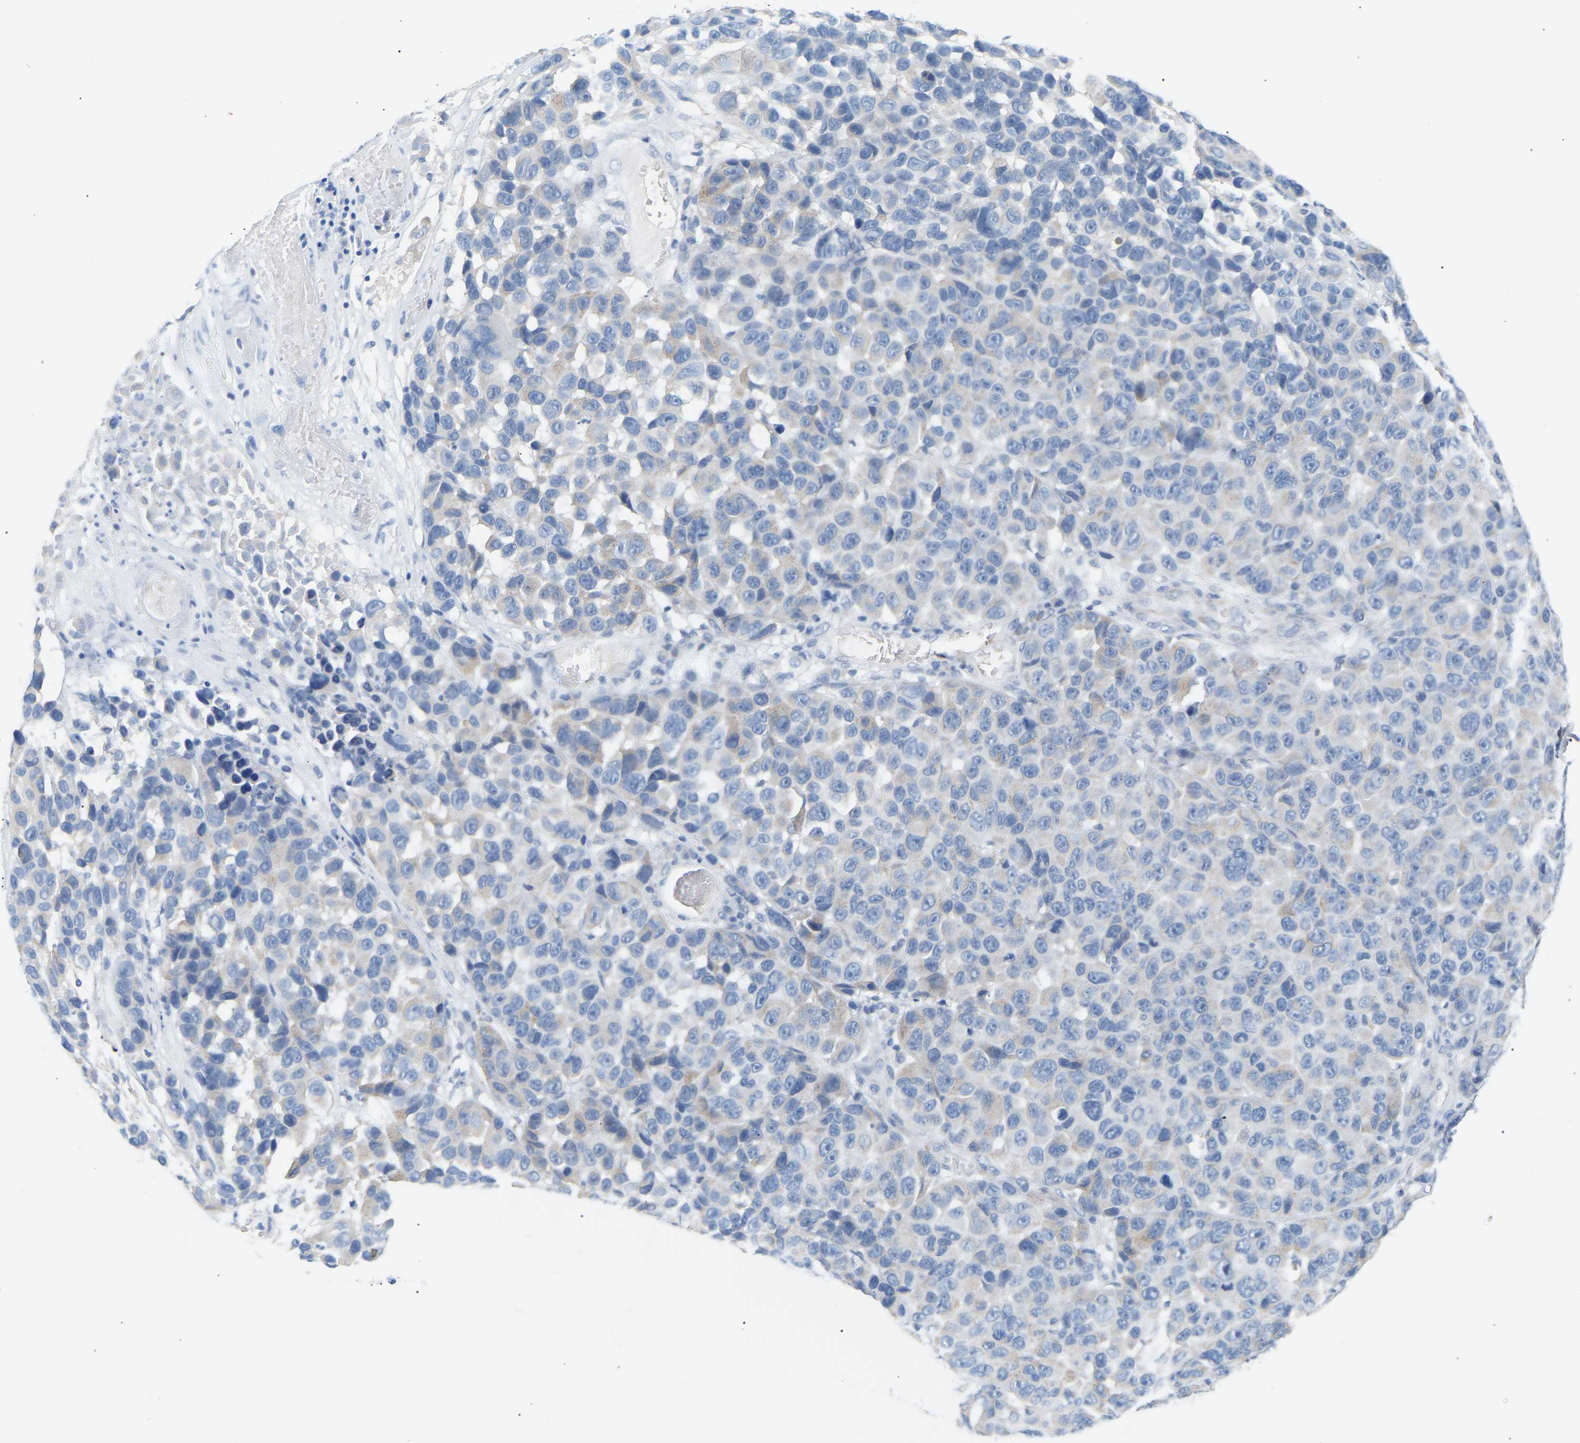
{"staining": {"intensity": "negative", "quantity": "none", "location": "none"}, "tissue": "melanoma", "cell_type": "Tumor cells", "image_type": "cancer", "snomed": [{"axis": "morphology", "description": "Malignant melanoma, NOS"}, {"axis": "topography", "description": "Skin"}], "caption": "A high-resolution image shows IHC staining of melanoma, which reveals no significant positivity in tumor cells.", "gene": "PEX1", "patient": {"sex": "male", "age": 53}}